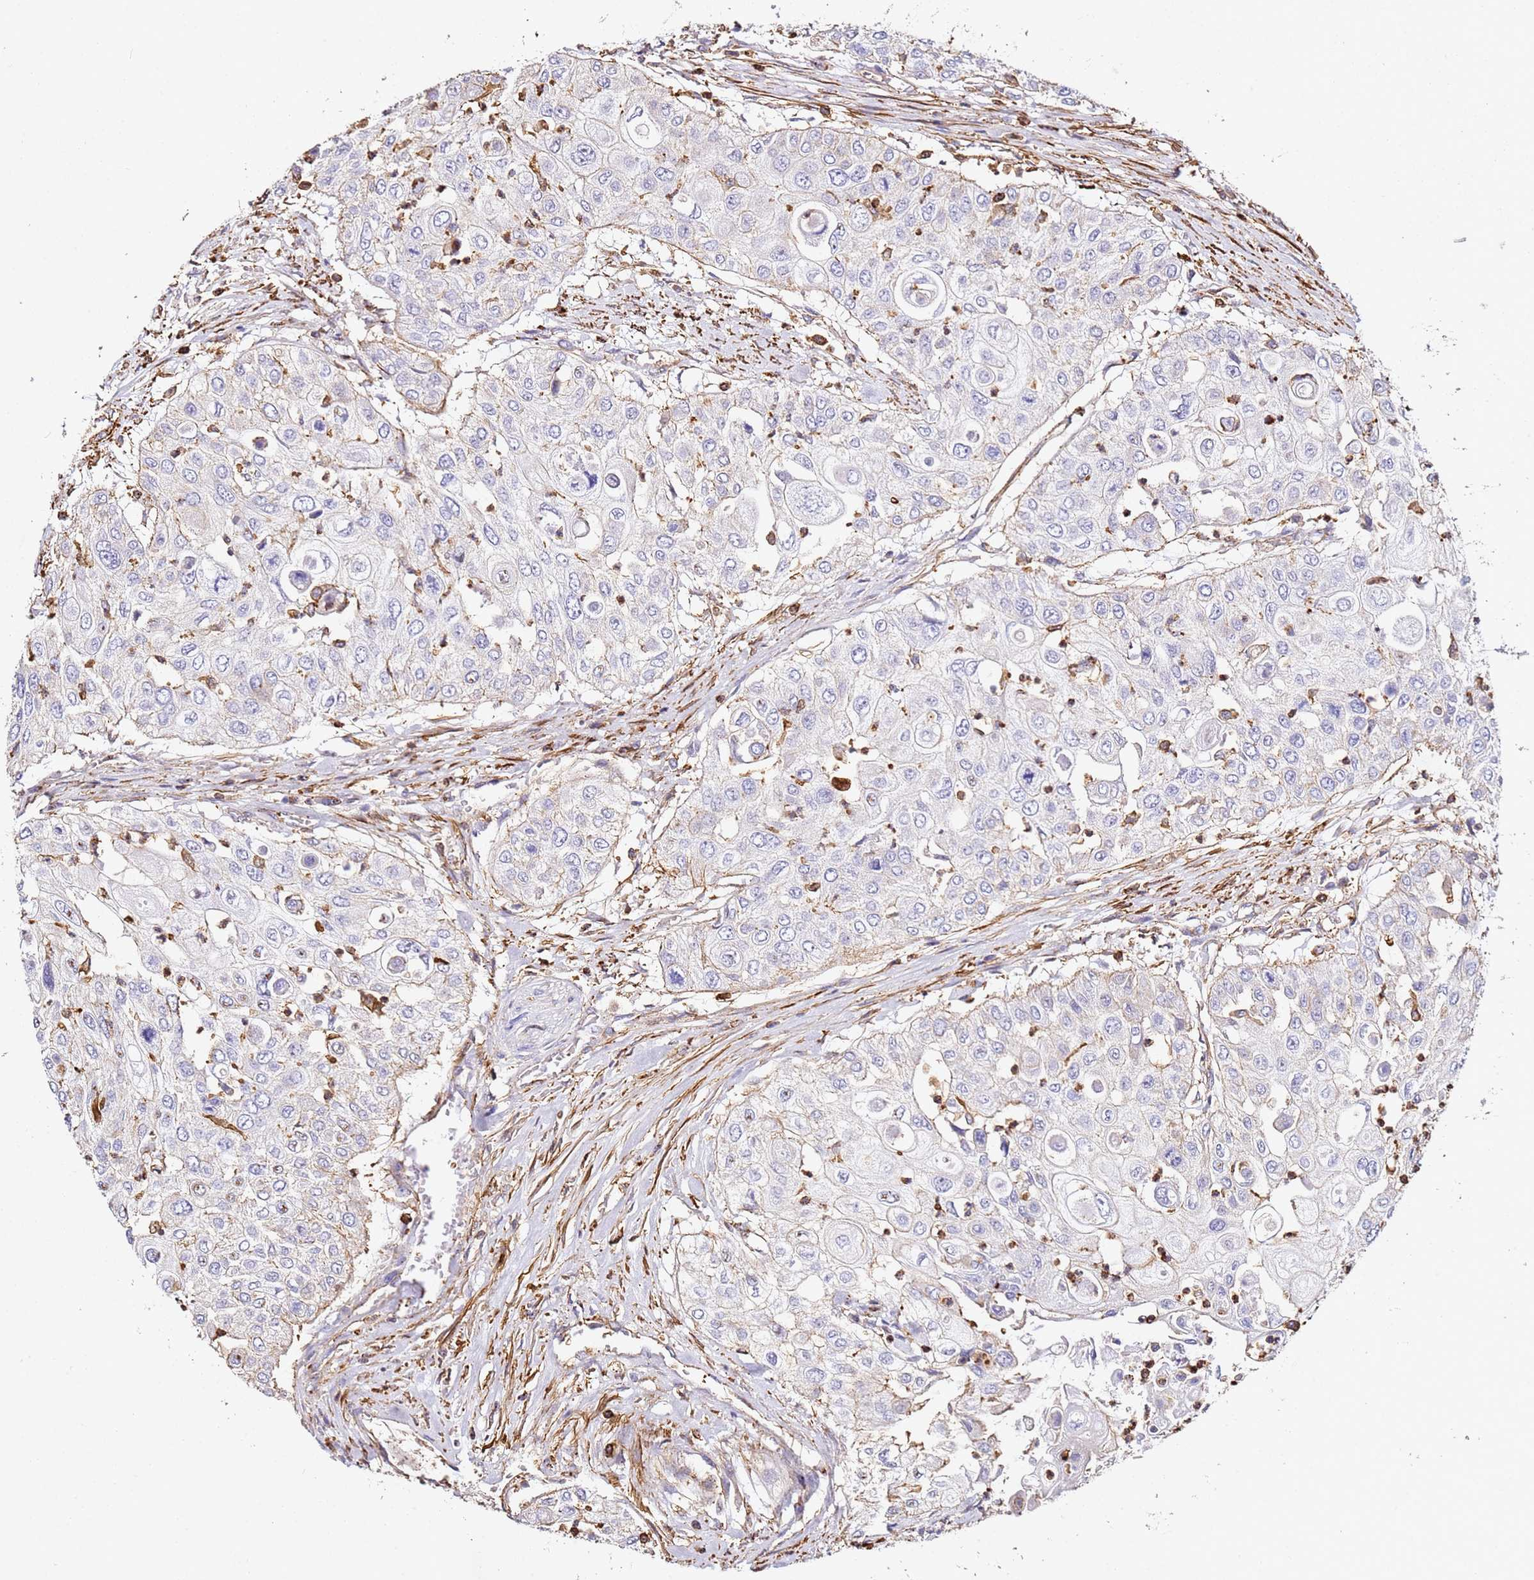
{"staining": {"intensity": "moderate", "quantity": "<25%", "location": "cytoplasmic/membranous"}, "tissue": "urothelial cancer", "cell_type": "Tumor cells", "image_type": "cancer", "snomed": [{"axis": "morphology", "description": "Urothelial carcinoma, High grade"}, {"axis": "topography", "description": "Urinary bladder"}], "caption": "Urothelial cancer tissue demonstrates moderate cytoplasmic/membranous staining in approximately <25% of tumor cells", "gene": "ZNF671", "patient": {"sex": "female", "age": 79}}